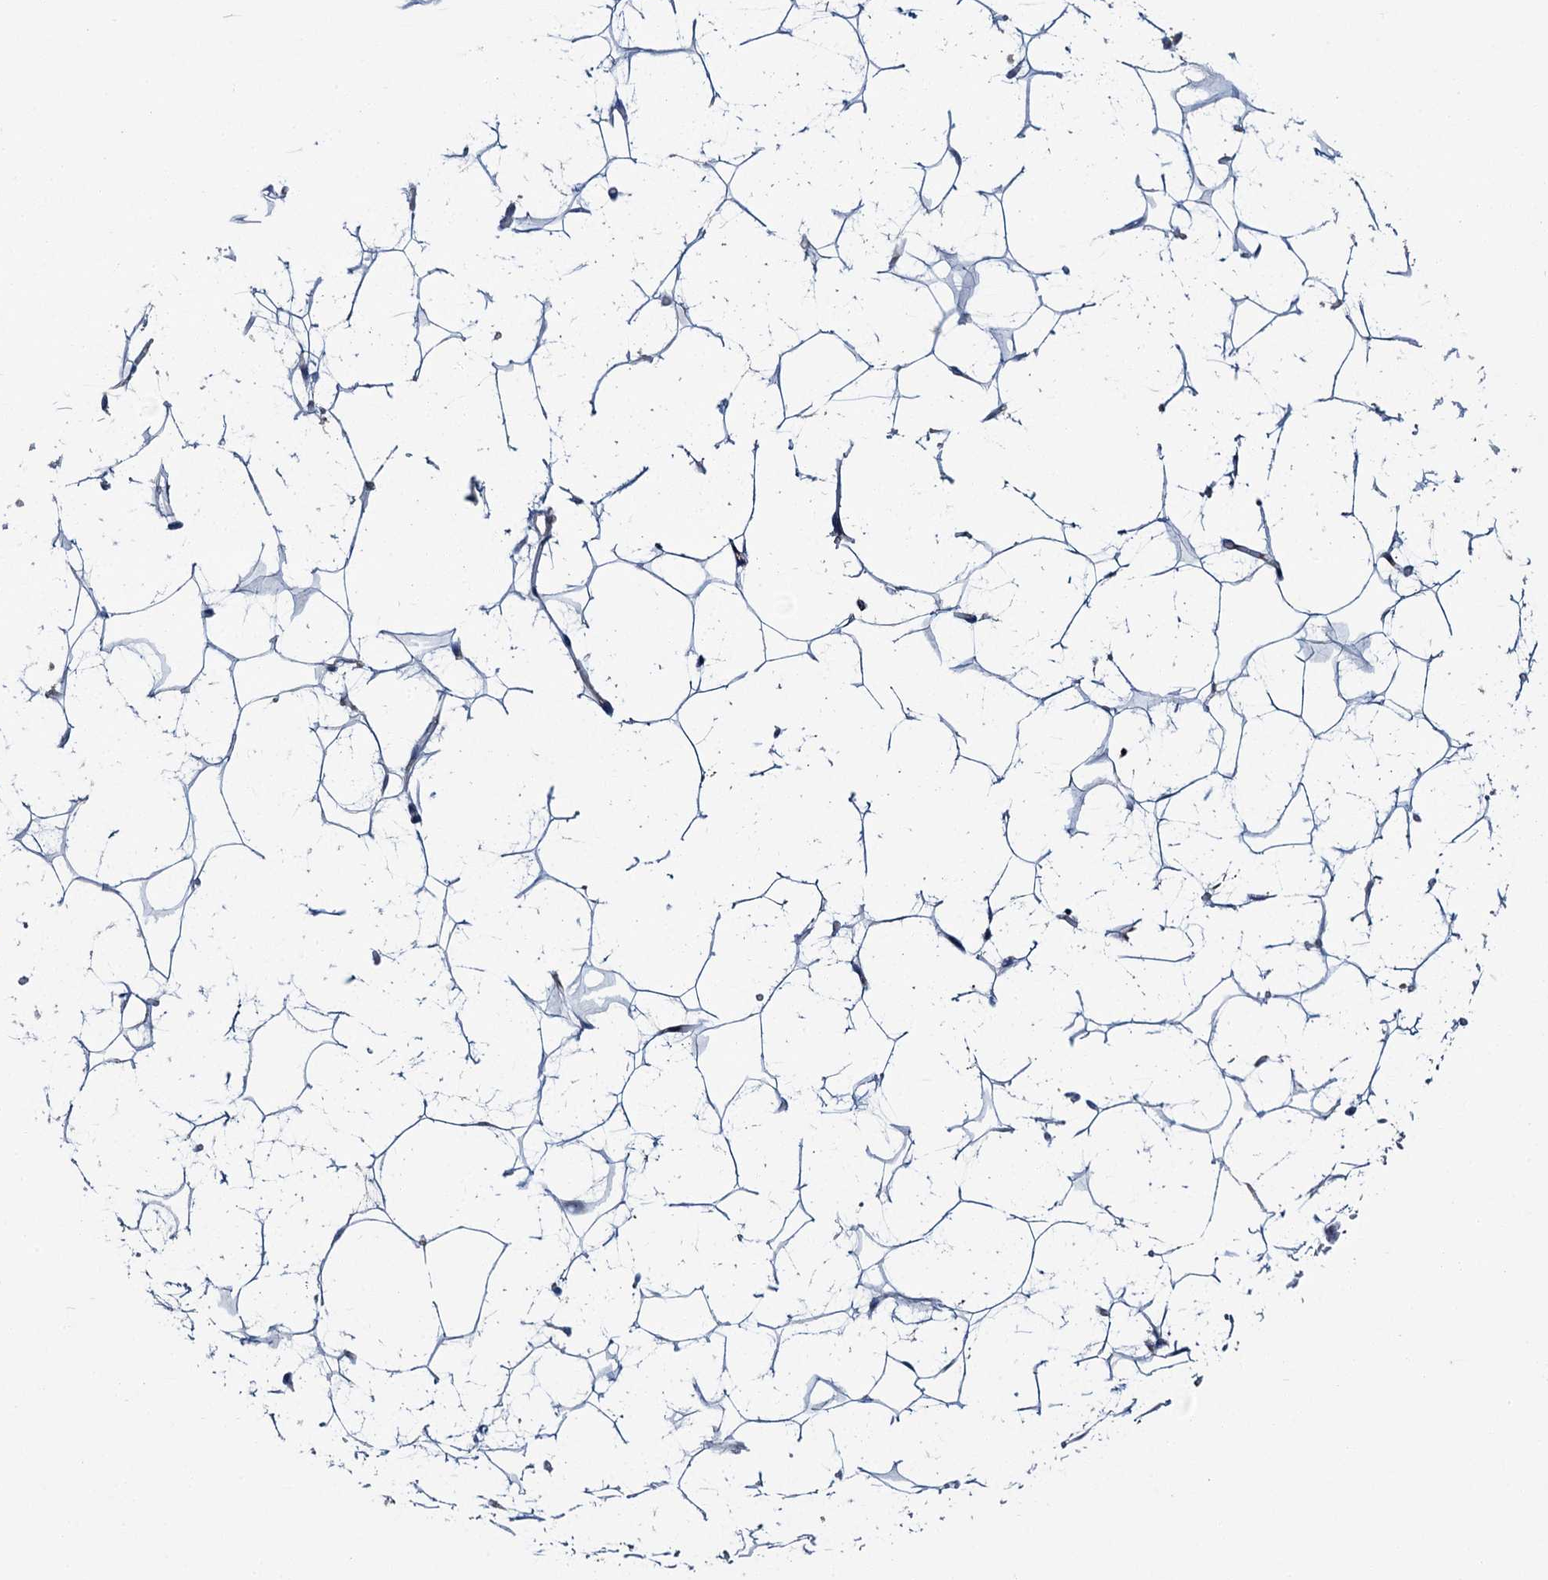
{"staining": {"intensity": "negative", "quantity": "none", "location": "none"}, "tissue": "adipose tissue", "cell_type": "Adipocytes", "image_type": "normal", "snomed": [{"axis": "morphology", "description": "Normal tissue, NOS"}, {"axis": "topography", "description": "Breast"}], "caption": "Immunohistochemistry histopathology image of benign adipose tissue stained for a protein (brown), which demonstrates no staining in adipocytes. (Immunohistochemistry (ihc), brightfield microscopy, high magnification).", "gene": "FGFR2", "patient": {"sex": "female", "age": 26}}